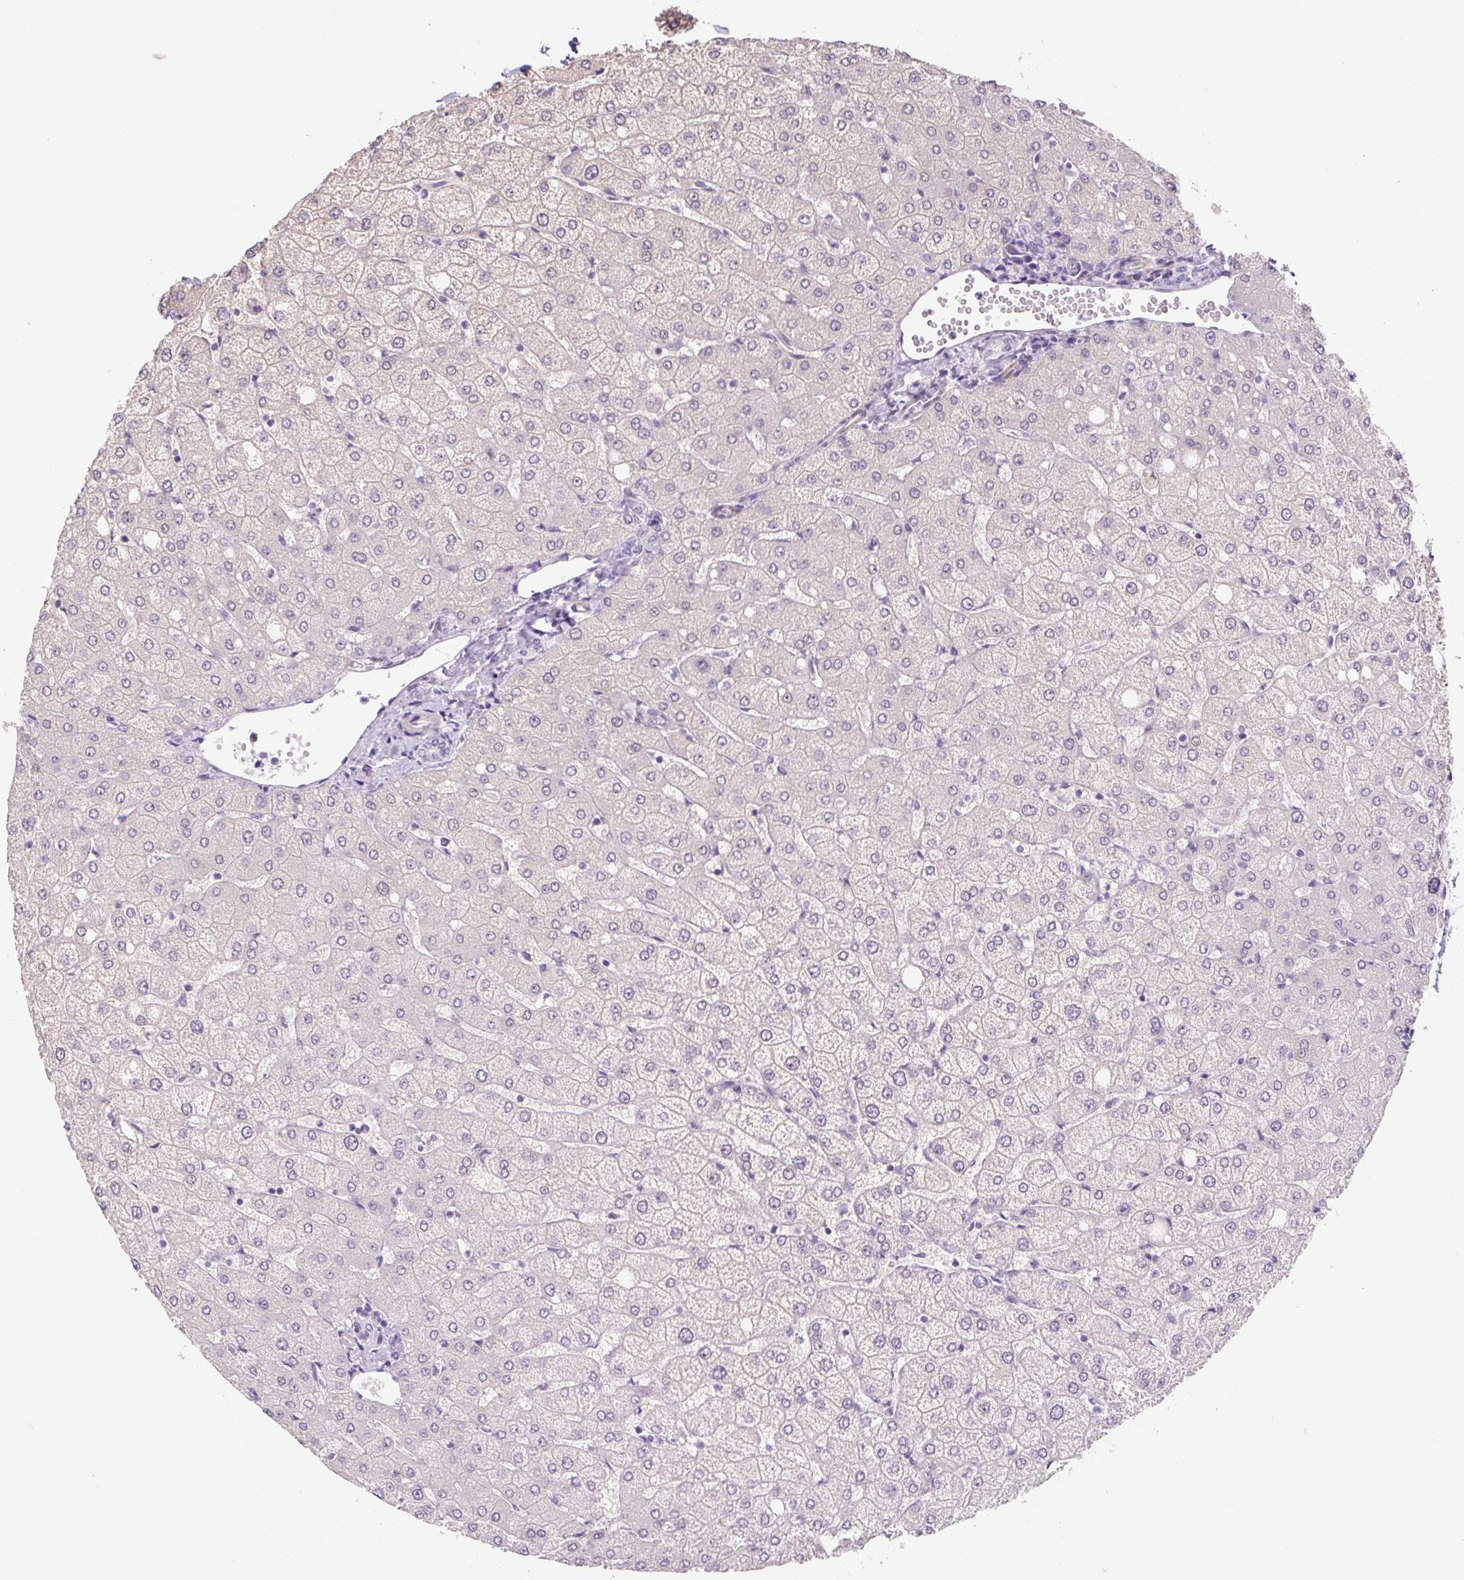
{"staining": {"intensity": "negative", "quantity": "none", "location": "none"}, "tissue": "liver", "cell_type": "Cholangiocytes", "image_type": "normal", "snomed": [{"axis": "morphology", "description": "Normal tissue, NOS"}, {"axis": "topography", "description": "Liver"}], "caption": "Immunohistochemistry micrograph of unremarkable liver stained for a protein (brown), which displays no positivity in cholangiocytes. (Stains: DAB IHC with hematoxylin counter stain, Microscopy: brightfield microscopy at high magnification).", "gene": "CCL25", "patient": {"sex": "female", "age": 54}}